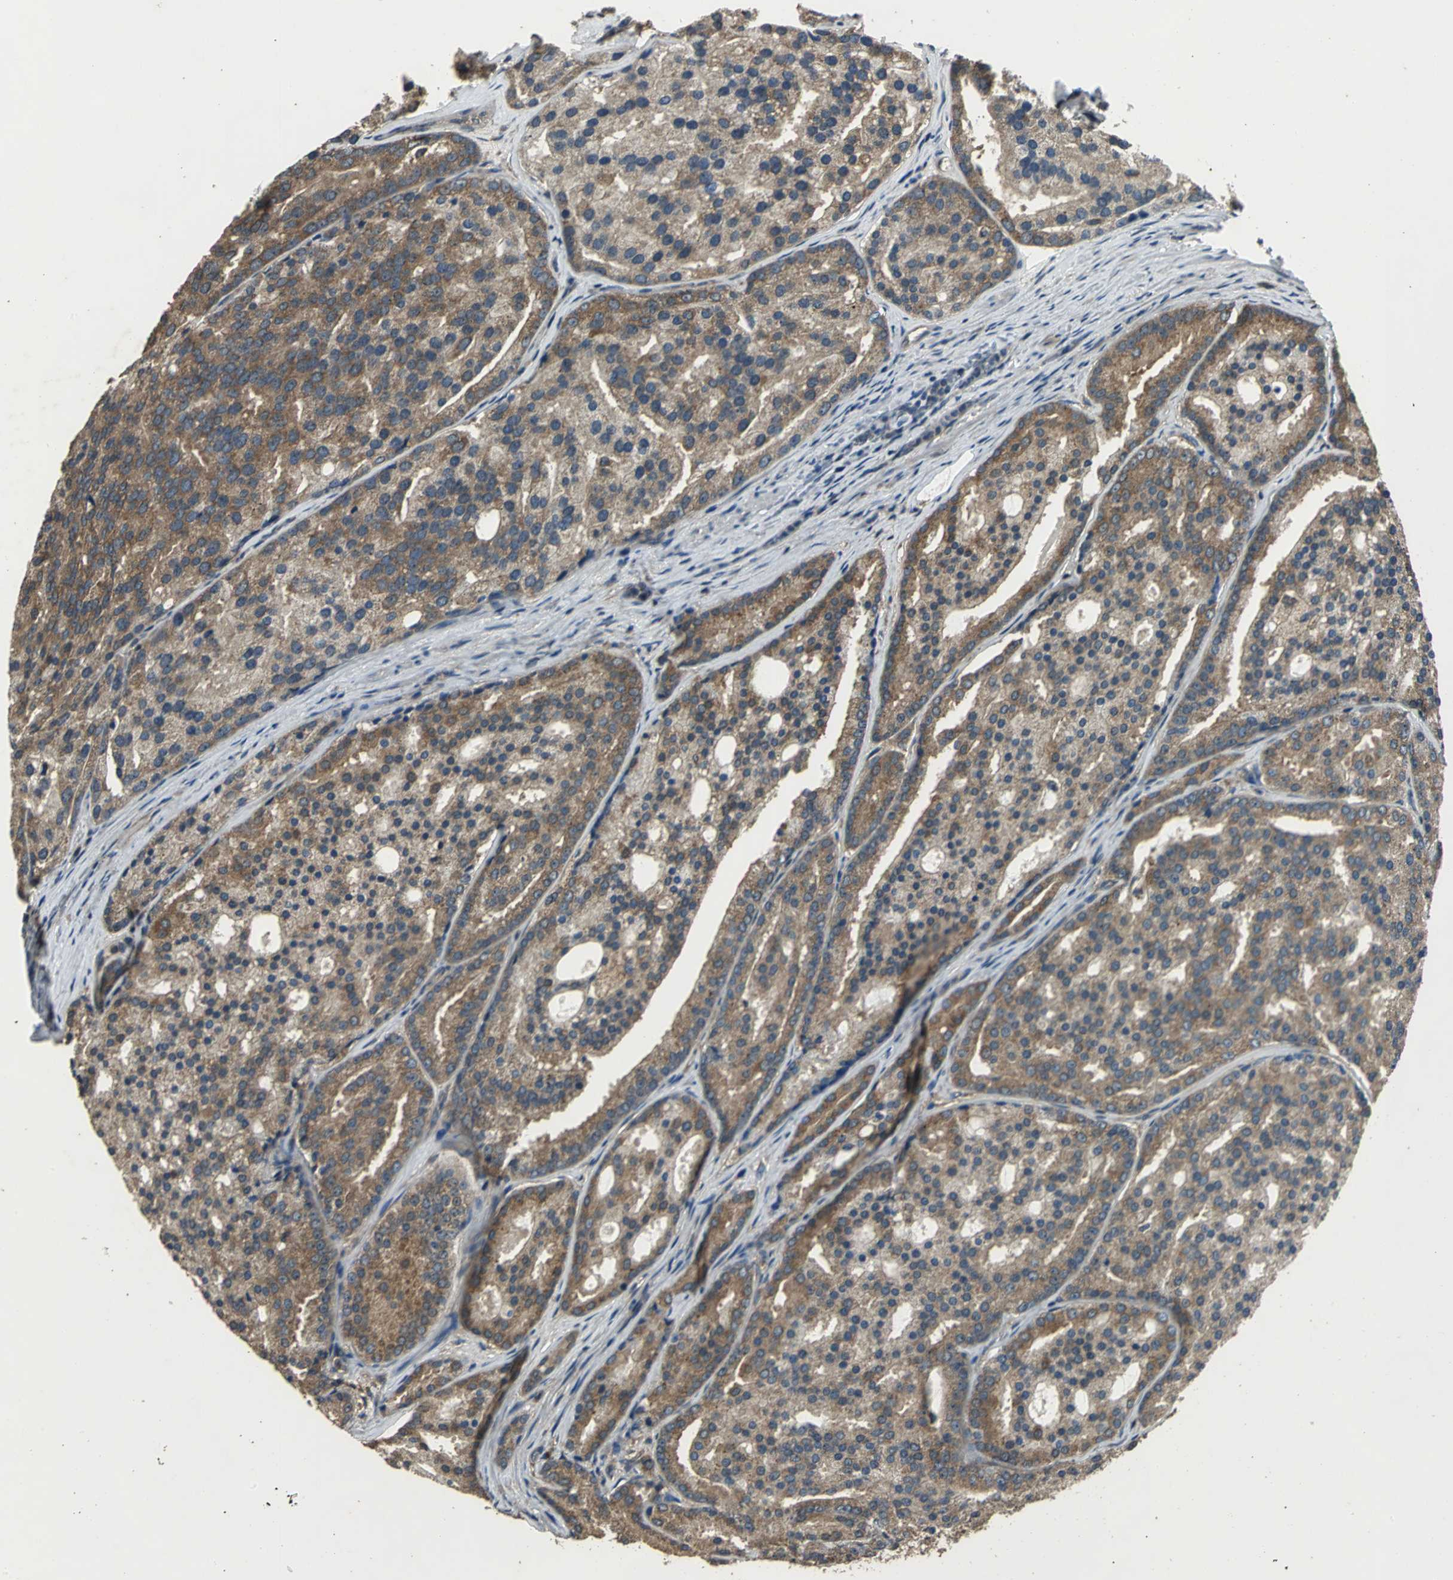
{"staining": {"intensity": "moderate", "quantity": ">75%", "location": "cytoplasmic/membranous"}, "tissue": "prostate cancer", "cell_type": "Tumor cells", "image_type": "cancer", "snomed": [{"axis": "morphology", "description": "Adenocarcinoma, High grade"}, {"axis": "topography", "description": "Prostate"}], "caption": "Tumor cells show medium levels of moderate cytoplasmic/membranous expression in approximately >75% of cells in high-grade adenocarcinoma (prostate).", "gene": "IRF3", "patient": {"sex": "male", "age": 64}}